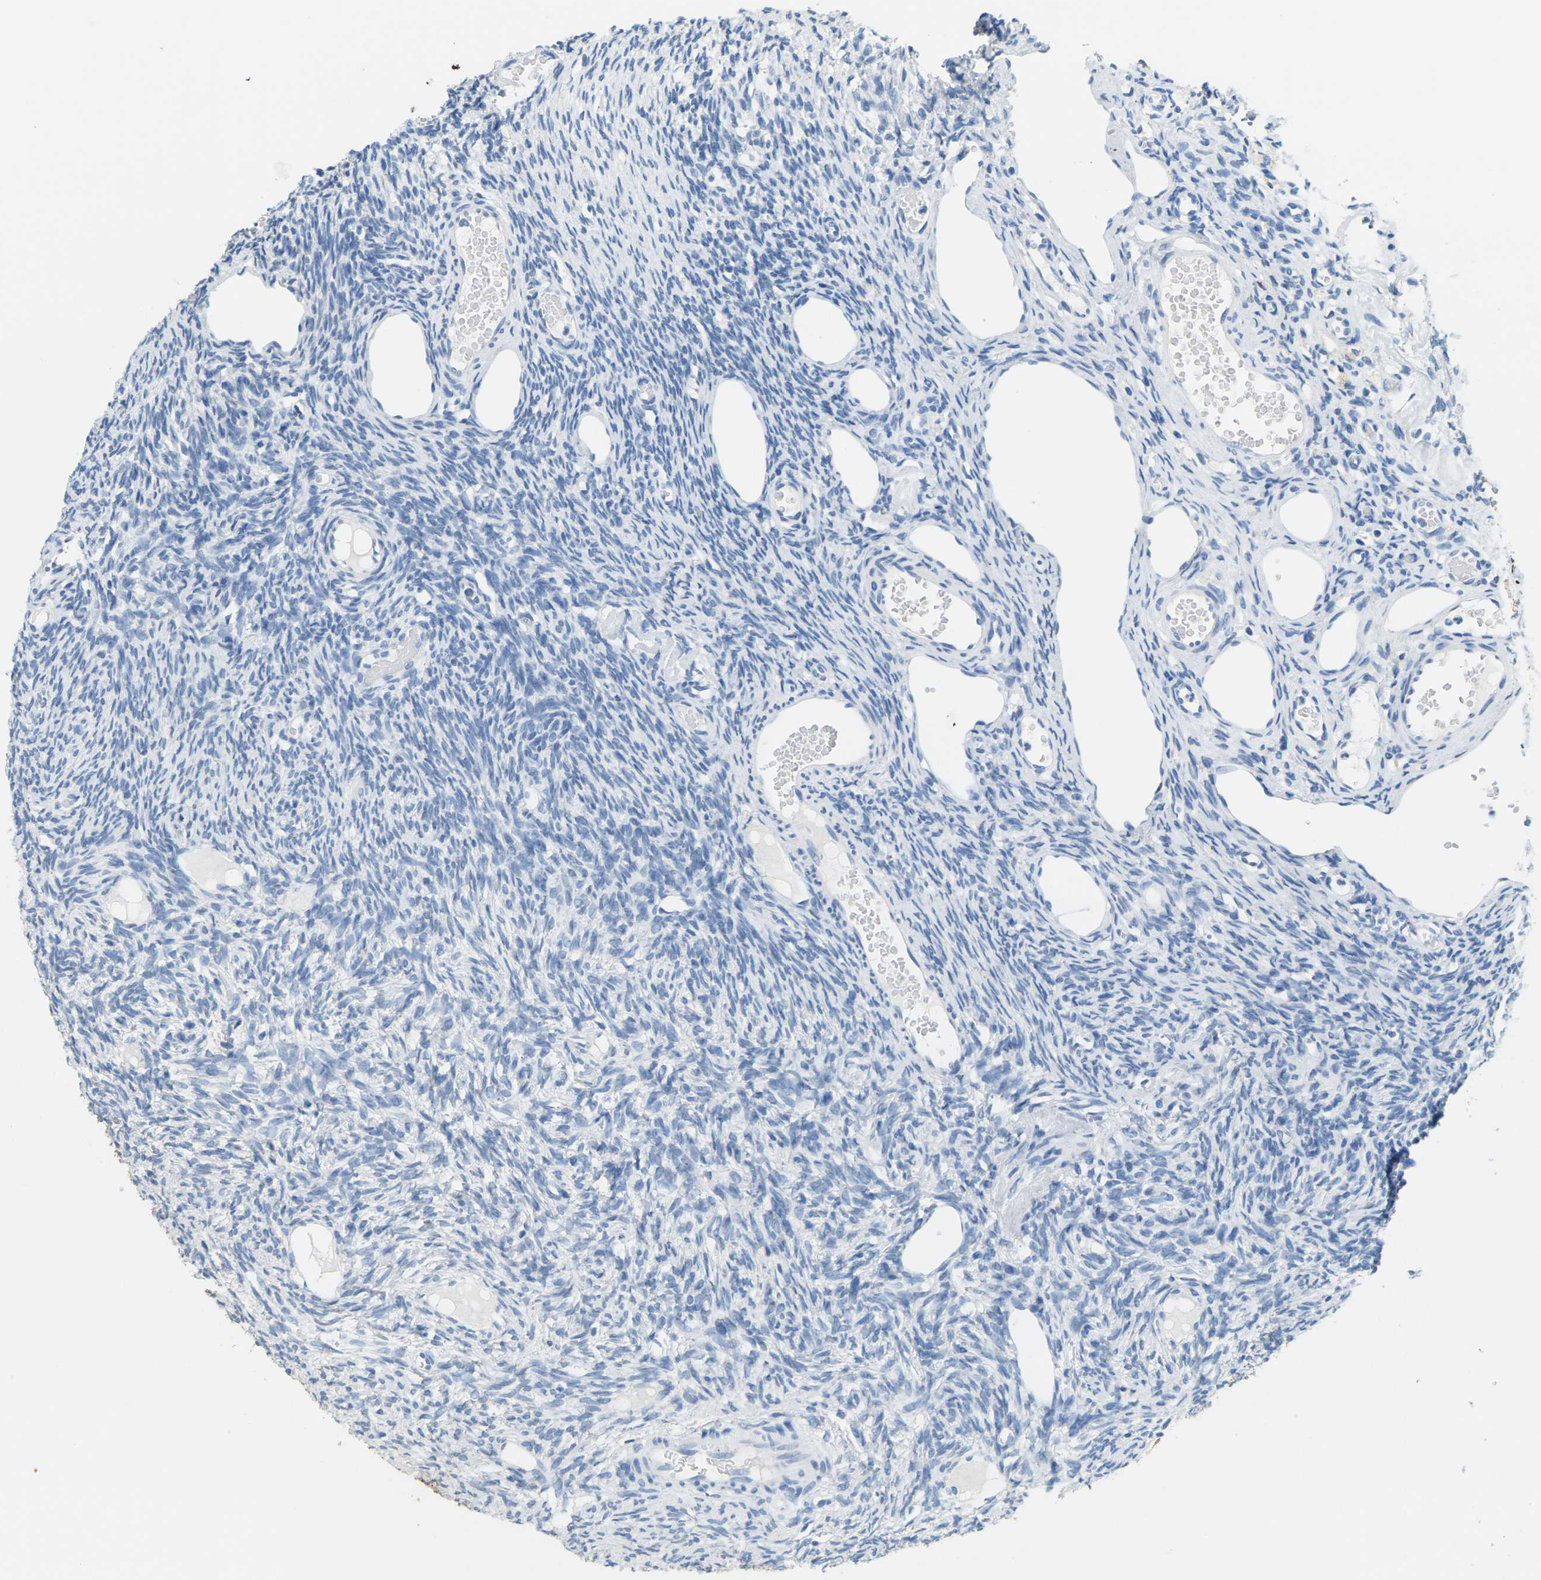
{"staining": {"intensity": "negative", "quantity": "none", "location": "none"}, "tissue": "ovary", "cell_type": "Ovarian stroma cells", "image_type": "normal", "snomed": [{"axis": "morphology", "description": "Normal tissue, NOS"}, {"axis": "topography", "description": "Ovary"}], "caption": "High power microscopy photomicrograph of an IHC image of benign ovary, revealing no significant staining in ovarian stroma cells.", "gene": "CTAG1A", "patient": {"sex": "female", "age": 33}}